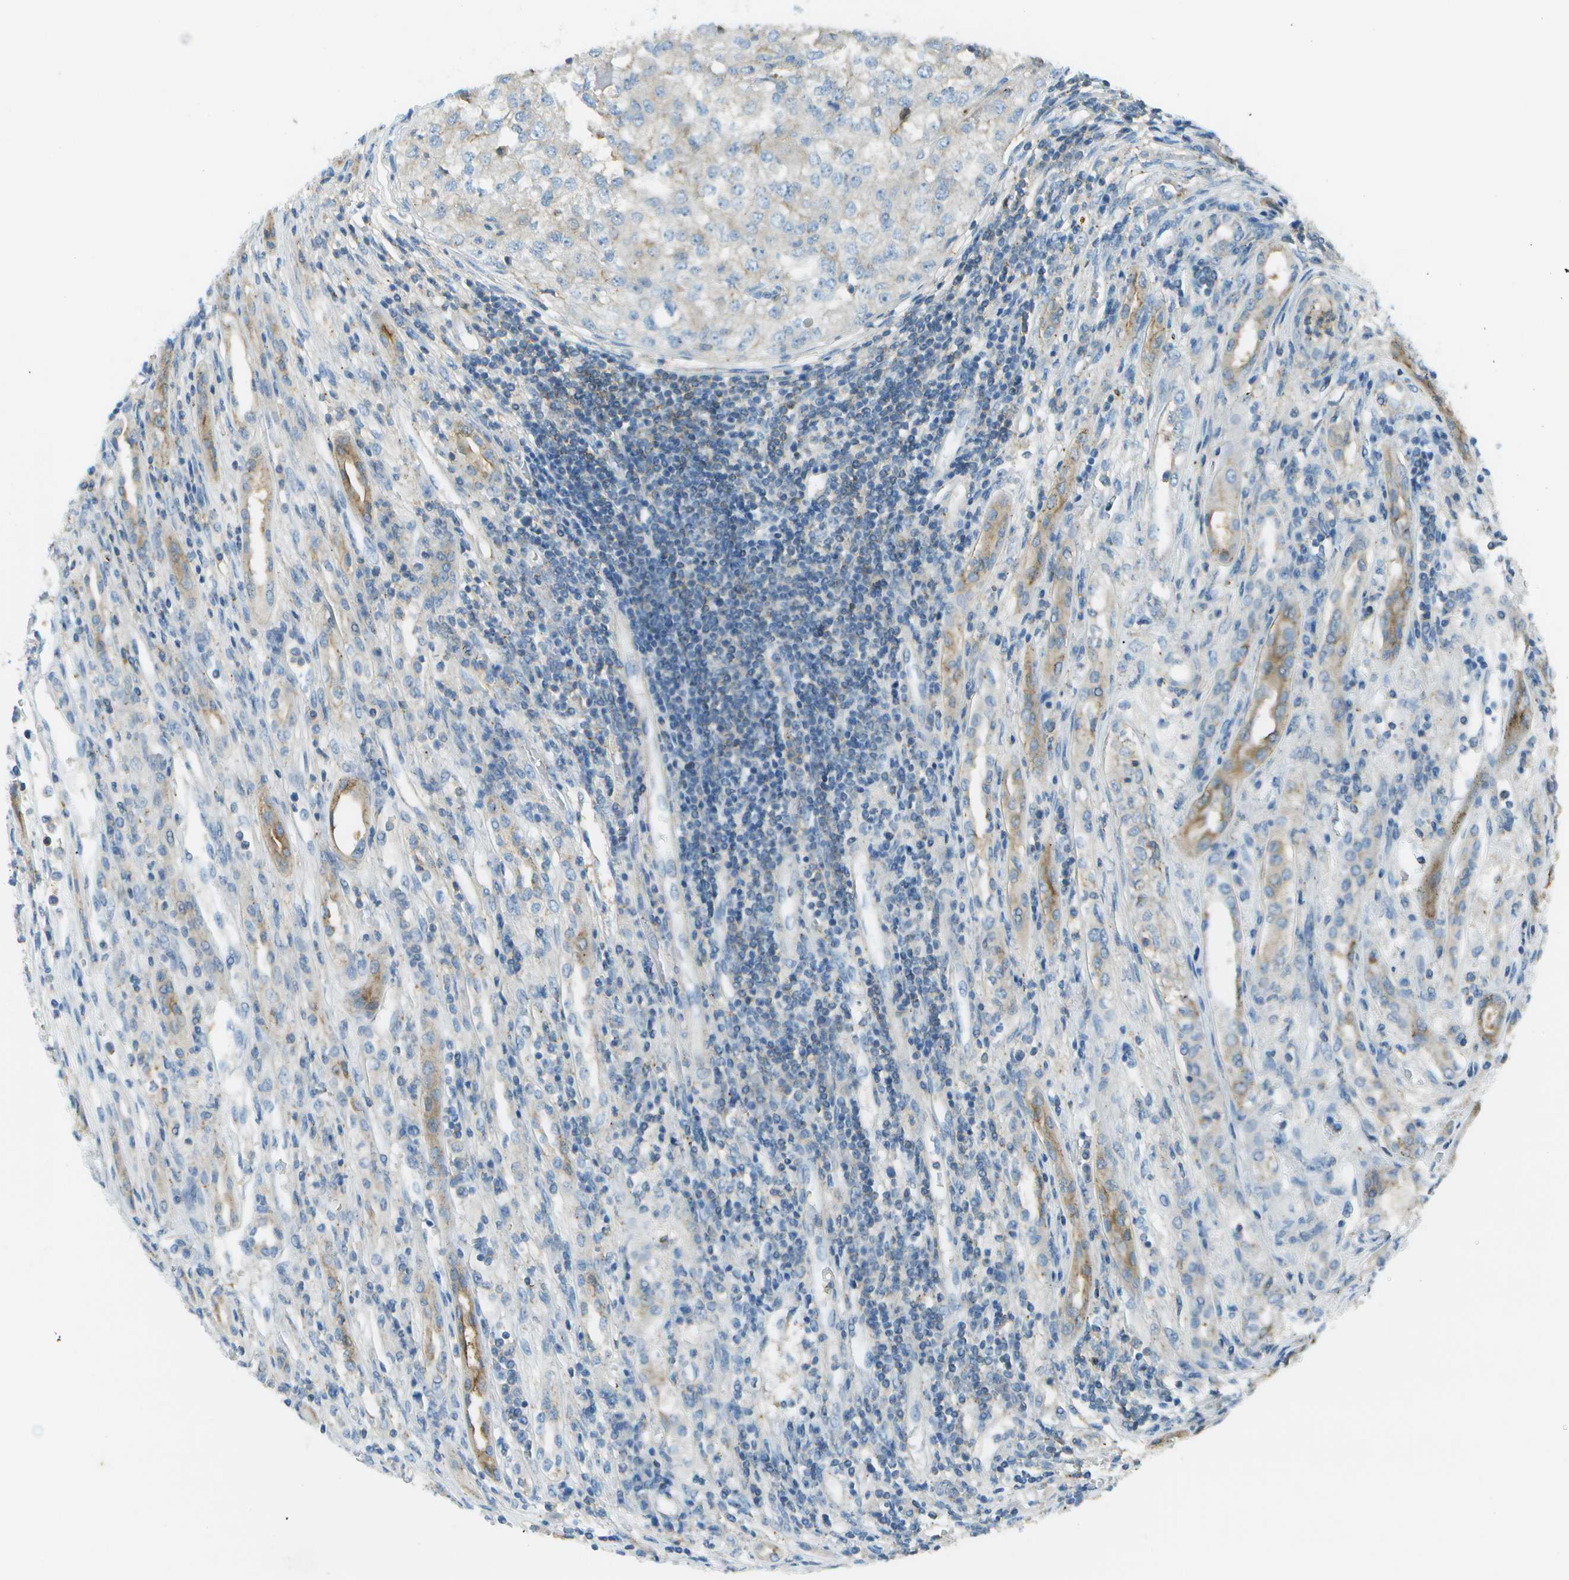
{"staining": {"intensity": "negative", "quantity": "none", "location": "none"}, "tissue": "renal cancer", "cell_type": "Tumor cells", "image_type": "cancer", "snomed": [{"axis": "morphology", "description": "Adenocarcinoma, NOS"}, {"axis": "topography", "description": "Kidney"}], "caption": "This is an IHC micrograph of human renal cancer. There is no positivity in tumor cells.", "gene": "LRRC66", "patient": {"sex": "female", "age": 54}}